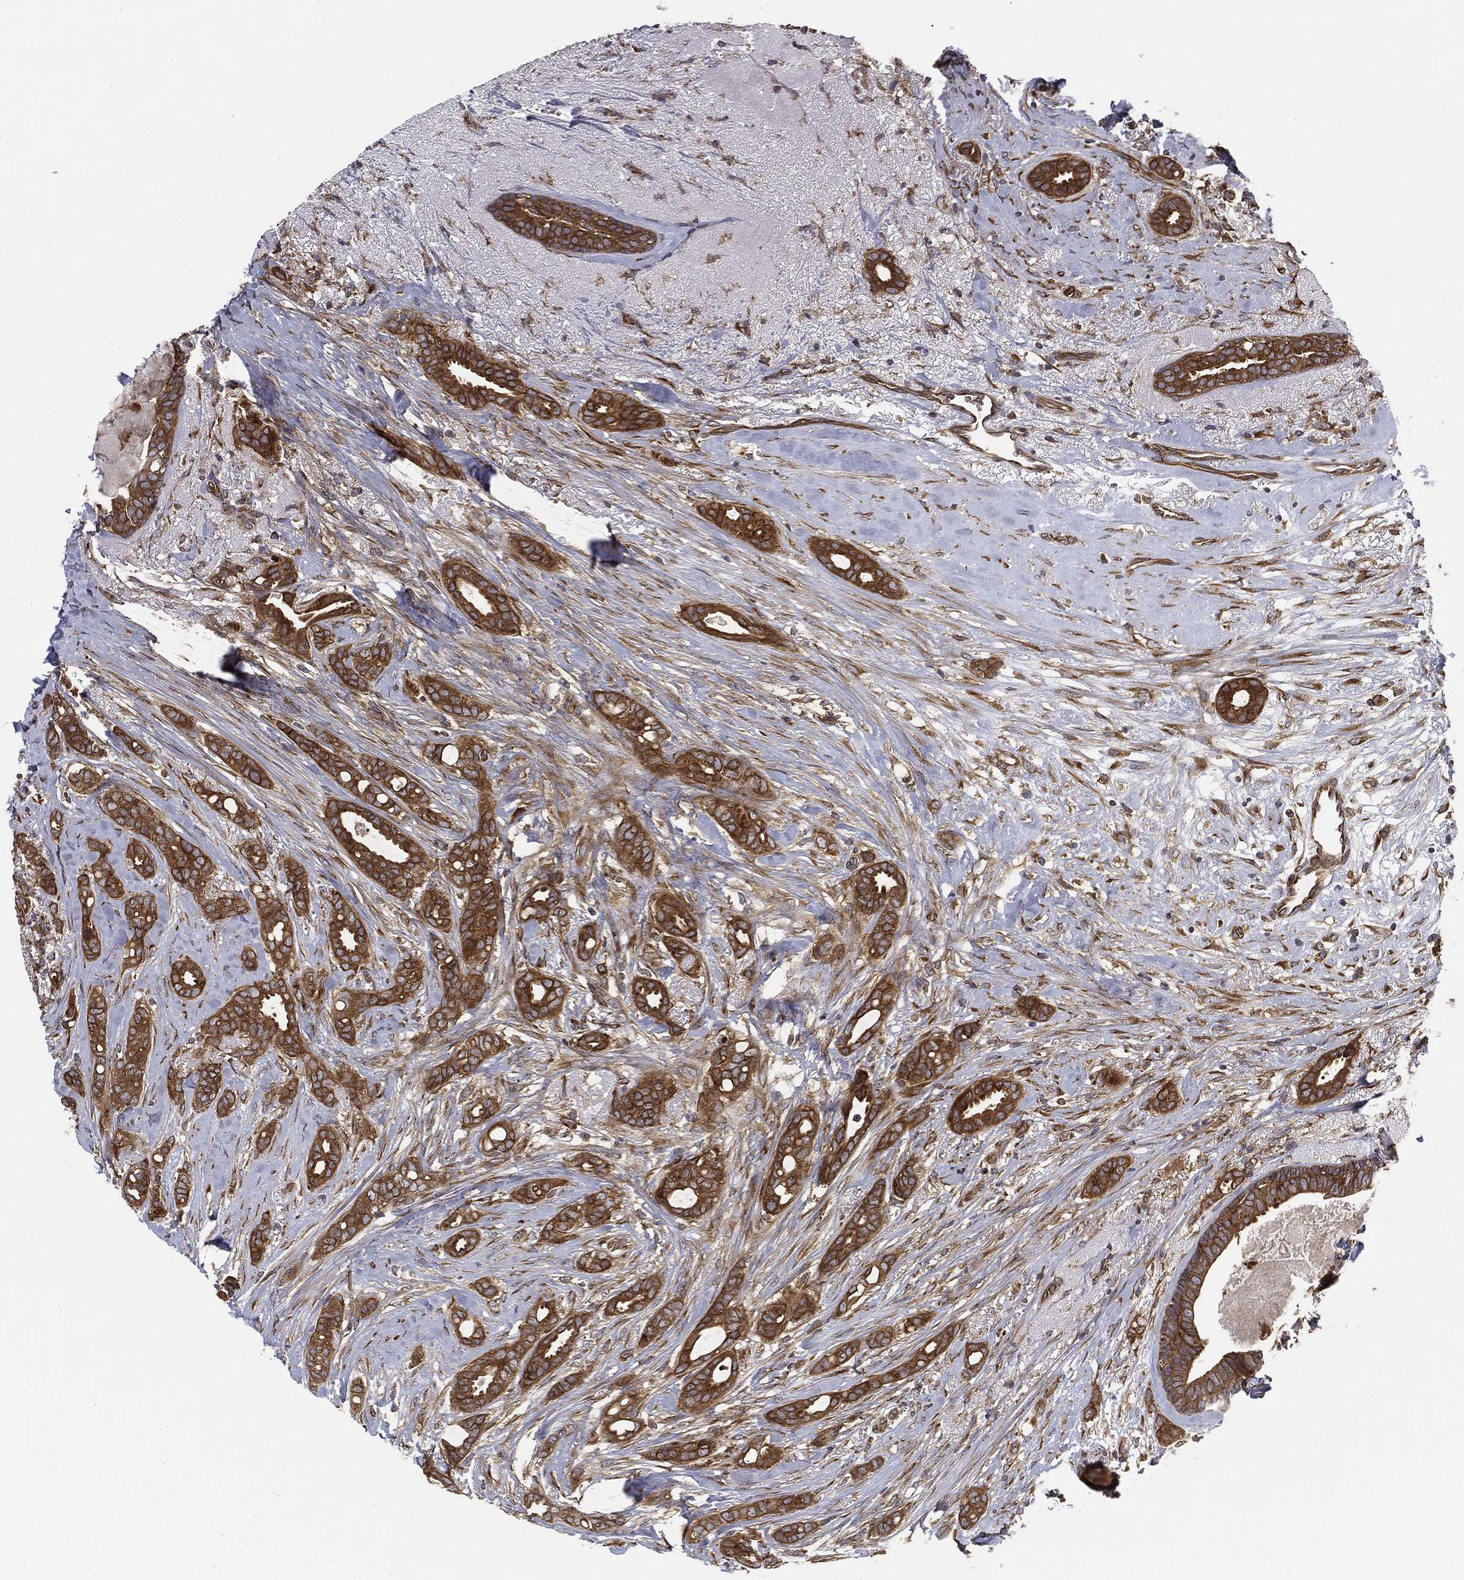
{"staining": {"intensity": "strong", "quantity": ">75%", "location": "cytoplasmic/membranous"}, "tissue": "breast cancer", "cell_type": "Tumor cells", "image_type": "cancer", "snomed": [{"axis": "morphology", "description": "Duct carcinoma"}, {"axis": "topography", "description": "Breast"}], "caption": "Immunohistochemistry staining of breast intraductal carcinoma, which shows high levels of strong cytoplasmic/membranous positivity in approximately >75% of tumor cells indicating strong cytoplasmic/membranous protein expression. The staining was performed using DAB (3,3'-diaminobenzidine) (brown) for protein detection and nuclei were counterstained in hematoxylin (blue).", "gene": "EIF2AK2", "patient": {"sex": "female", "age": 51}}